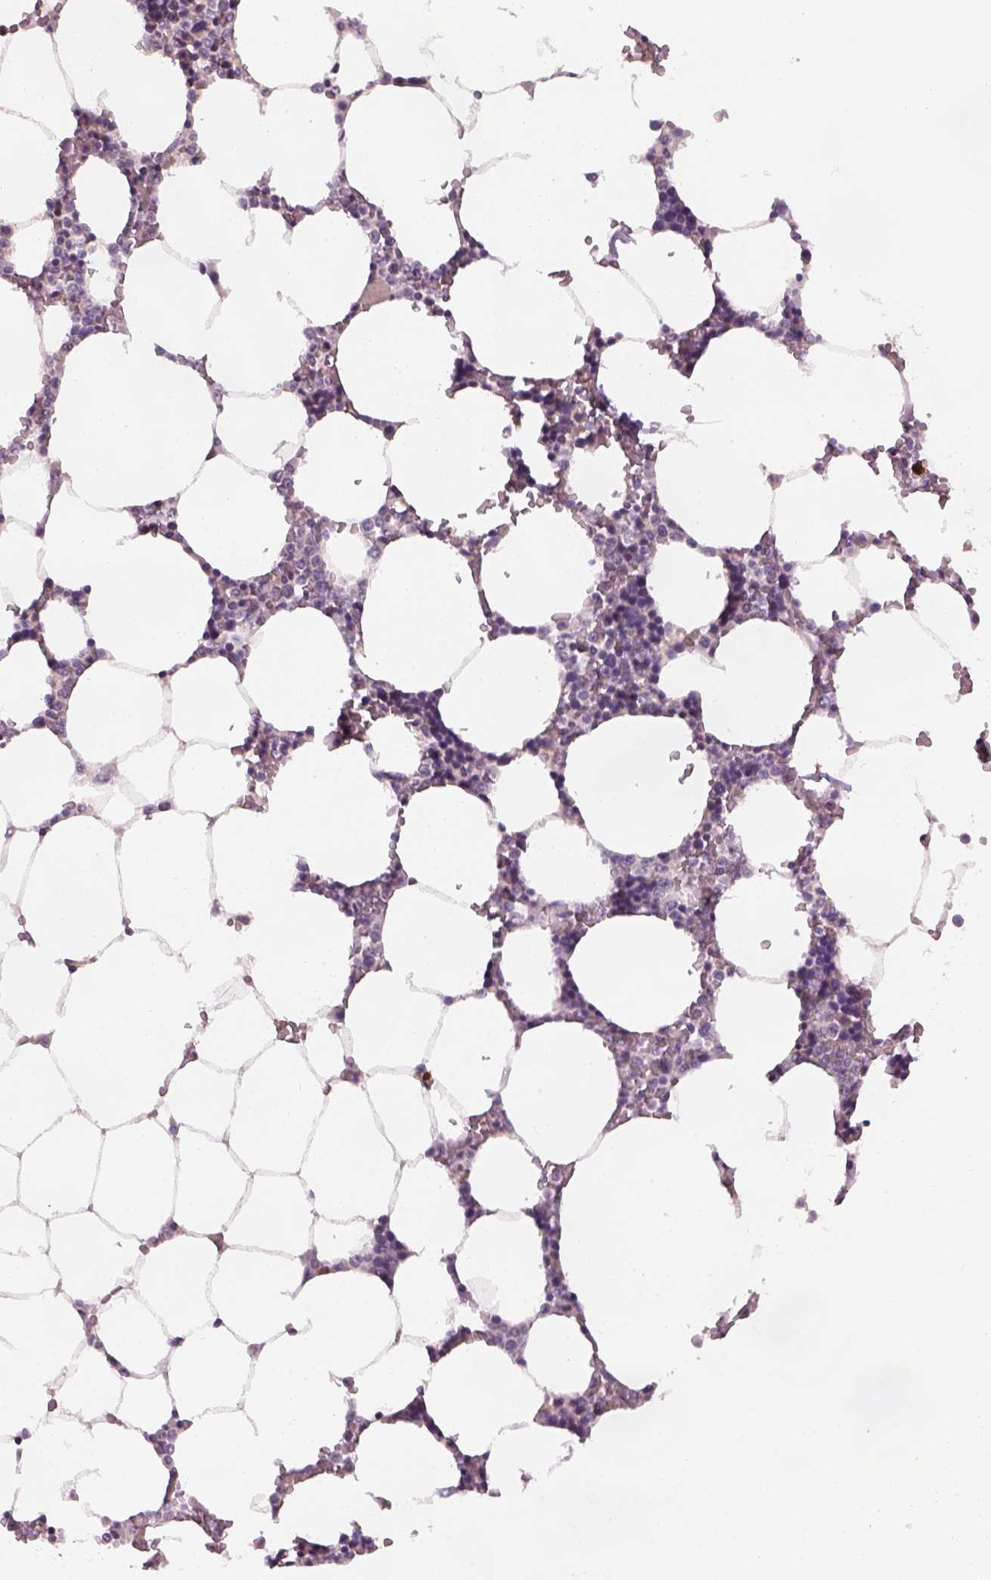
{"staining": {"intensity": "negative", "quantity": "none", "location": "none"}, "tissue": "bone marrow", "cell_type": "Hematopoietic cells", "image_type": "normal", "snomed": [{"axis": "morphology", "description": "Normal tissue, NOS"}, {"axis": "topography", "description": "Bone marrow"}], "caption": "Histopathology image shows no protein positivity in hematopoietic cells of unremarkable bone marrow.", "gene": "GDNF", "patient": {"sex": "female", "age": 52}}